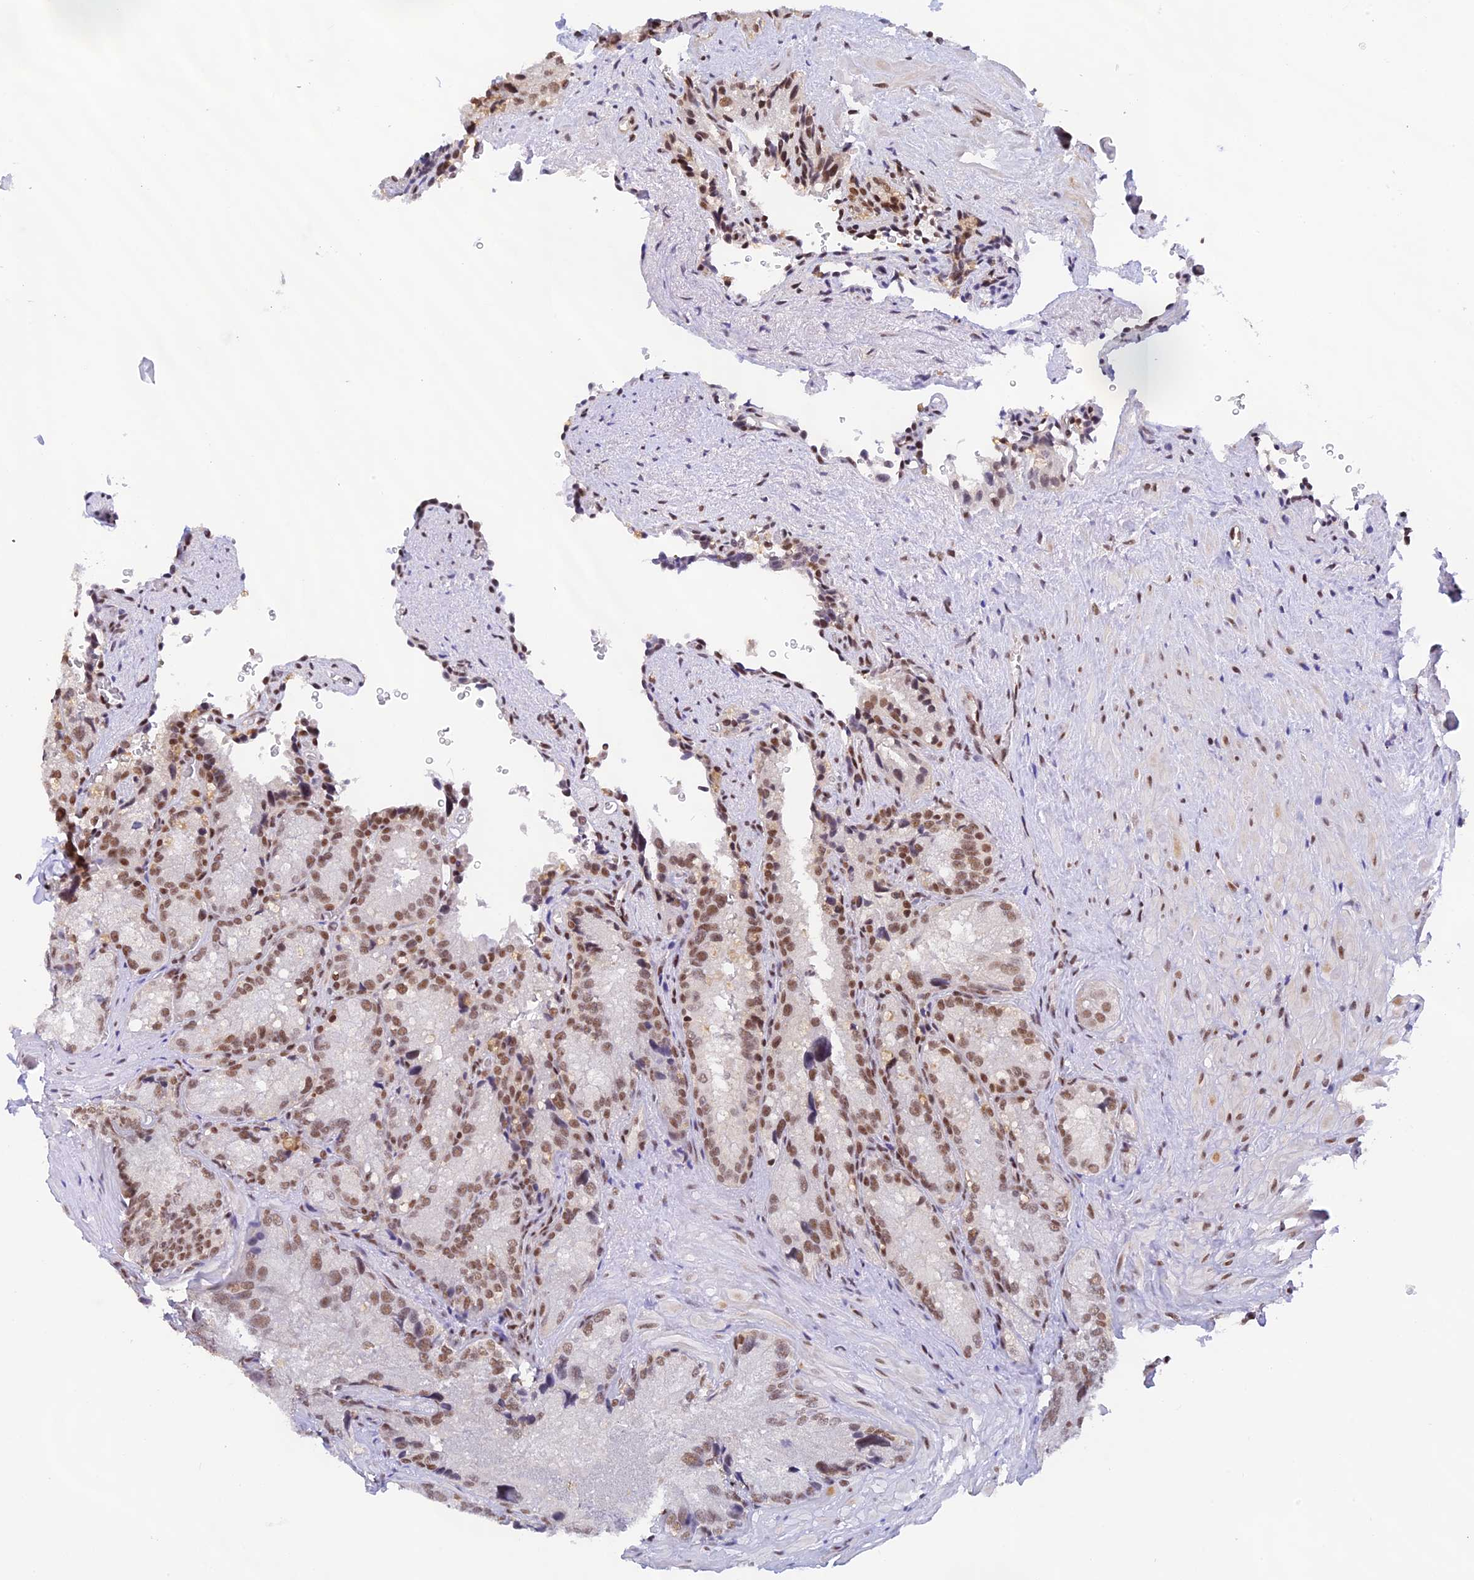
{"staining": {"intensity": "moderate", "quantity": ">75%", "location": "nuclear"}, "tissue": "seminal vesicle", "cell_type": "Glandular cells", "image_type": "normal", "snomed": [{"axis": "morphology", "description": "Normal tissue, NOS"}, {"axis": "topography", "description": "Seminal veicle"}], "caption": "Glandular cells exhibit medium levels of moderate nuclear staining in about >75% of cells in unremarkable seminal vesicle.", "gene": "THAP11", "patient": {"sex": "male", "age": 62}}